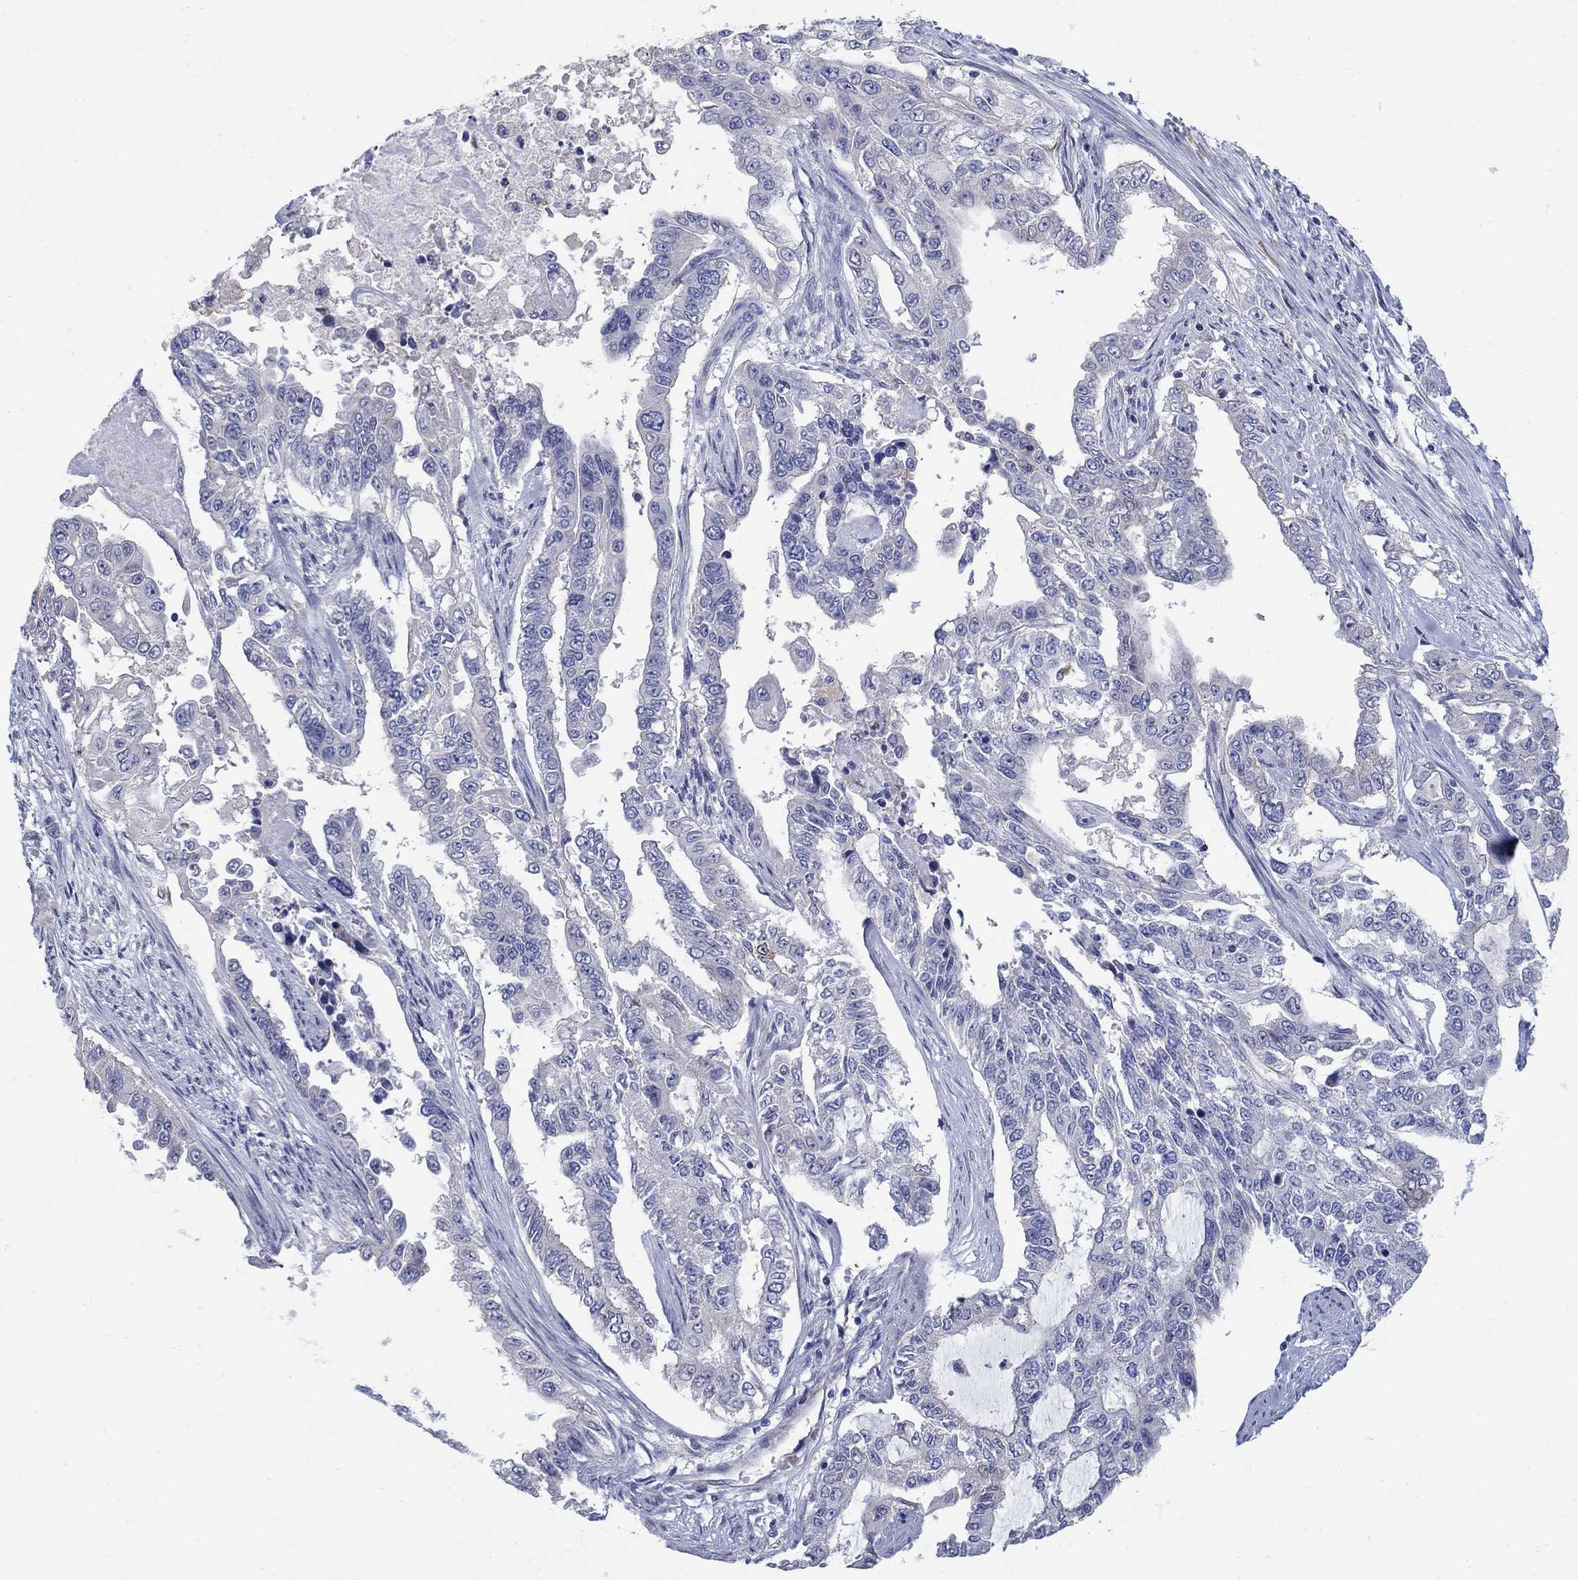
{"staining": {"intensity": "negative", "quantity": "none", "location": "none"}, "tissue": "endometrial cancer", "cell_type": "Tumor cells", "image_type": "cancer", "snomed": [{"axis": "morphology", "description": "Adenocarcinoma, NOS"}, {"axis": "topography", "description": "Uterus"}], "caption": "Endometrial cancer (adenocarcinoma) stained for a protein using IHC reveals no expression tumor cells.", "gene": "REEP2", "patient": {"sex": "female", "age": 59}}